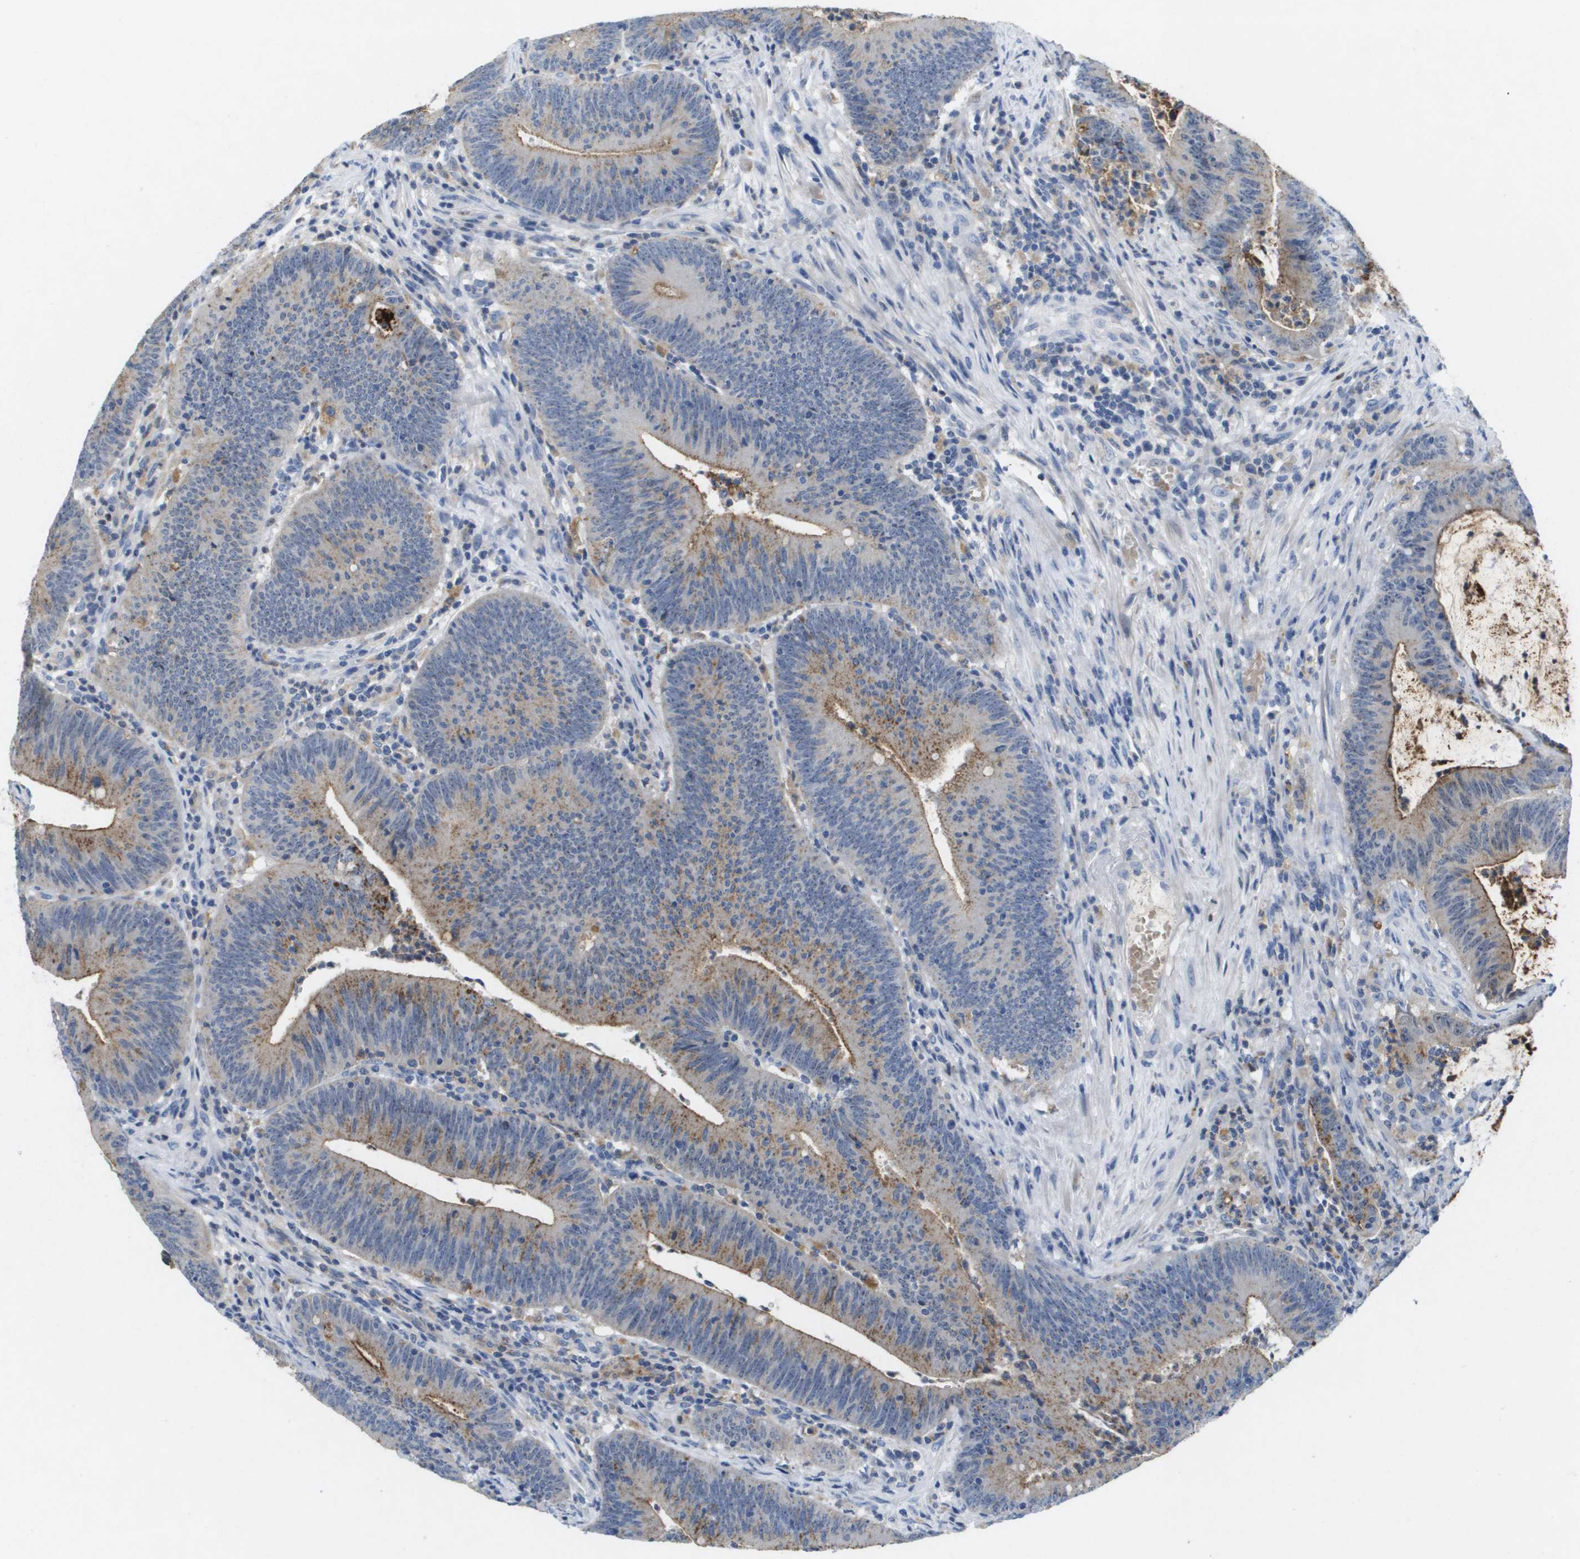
{"staining": {"intensity": "moderate", "quantity": "25%-75%", "location": "cytoplasmic/membranous"}, "tissue": "colorectal cancer", "cell_type": "Tumor cells", "image_type": "cancer", "snomed": [{"axis": "morphology", "description": "Normal tissue, NOS"}, {"axis": "morphology", "description": "Adenocarcinoma, NOS"}, {"axis": "topography", "description": "Rectum"}], "caption": "IHC of adenocarcinoma (colorectal) demonstrates medium levels of moderate cytoplasmic/membranous staining in about 25%-75% of tumor cells. (Brightfield microscopy of DAB IHC at high magnification).", "gene": "LIPG", "patient": {"sex": "female", "age": 66}}